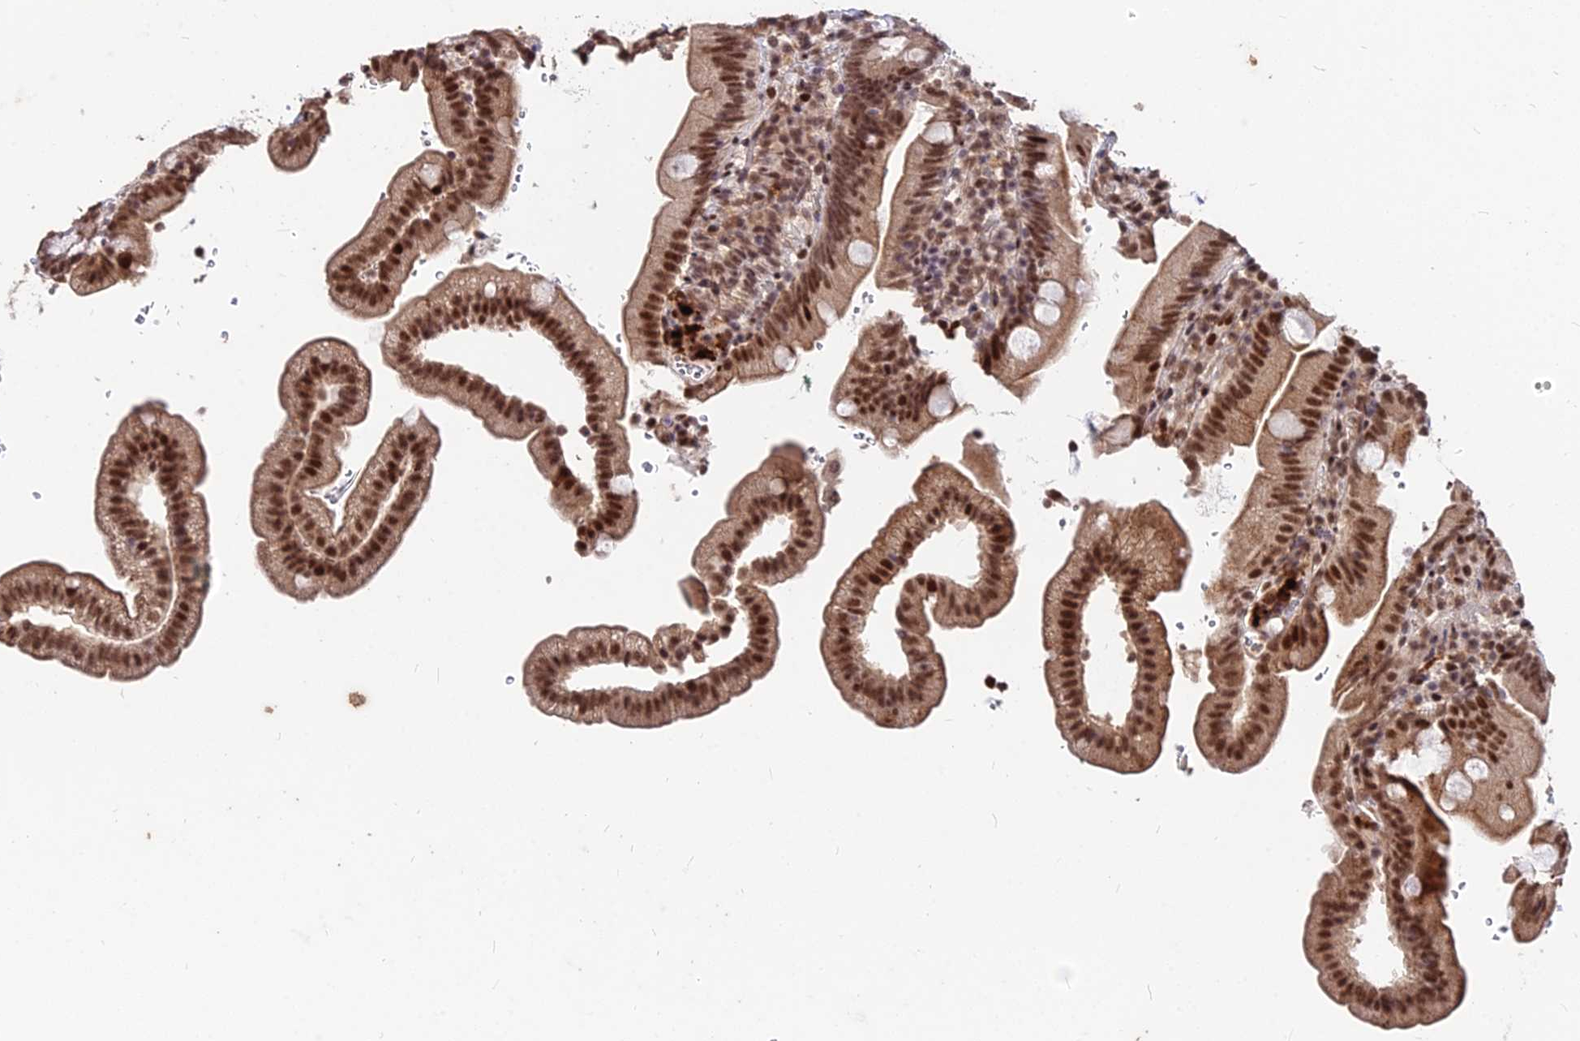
{"staining": {"intensity": "strong", "quantity": ">75%", "location": "nuclear"}, "tissue": "duodenum", "cell_type": "Glandular cells", "image_type": "normal", "snomed": [{"axis": "morphology", "description": "Normal tissue, NOS"}, {"axis": "topography", "description": "Duodenum"}], "caption": "Brown immunohistochemical staining in benign human duodenum shows strong nuclear staining in approximately >75% of glandular cells.", "gene": "ZBED4", "patient": {"sex": "female", "age": 67}}